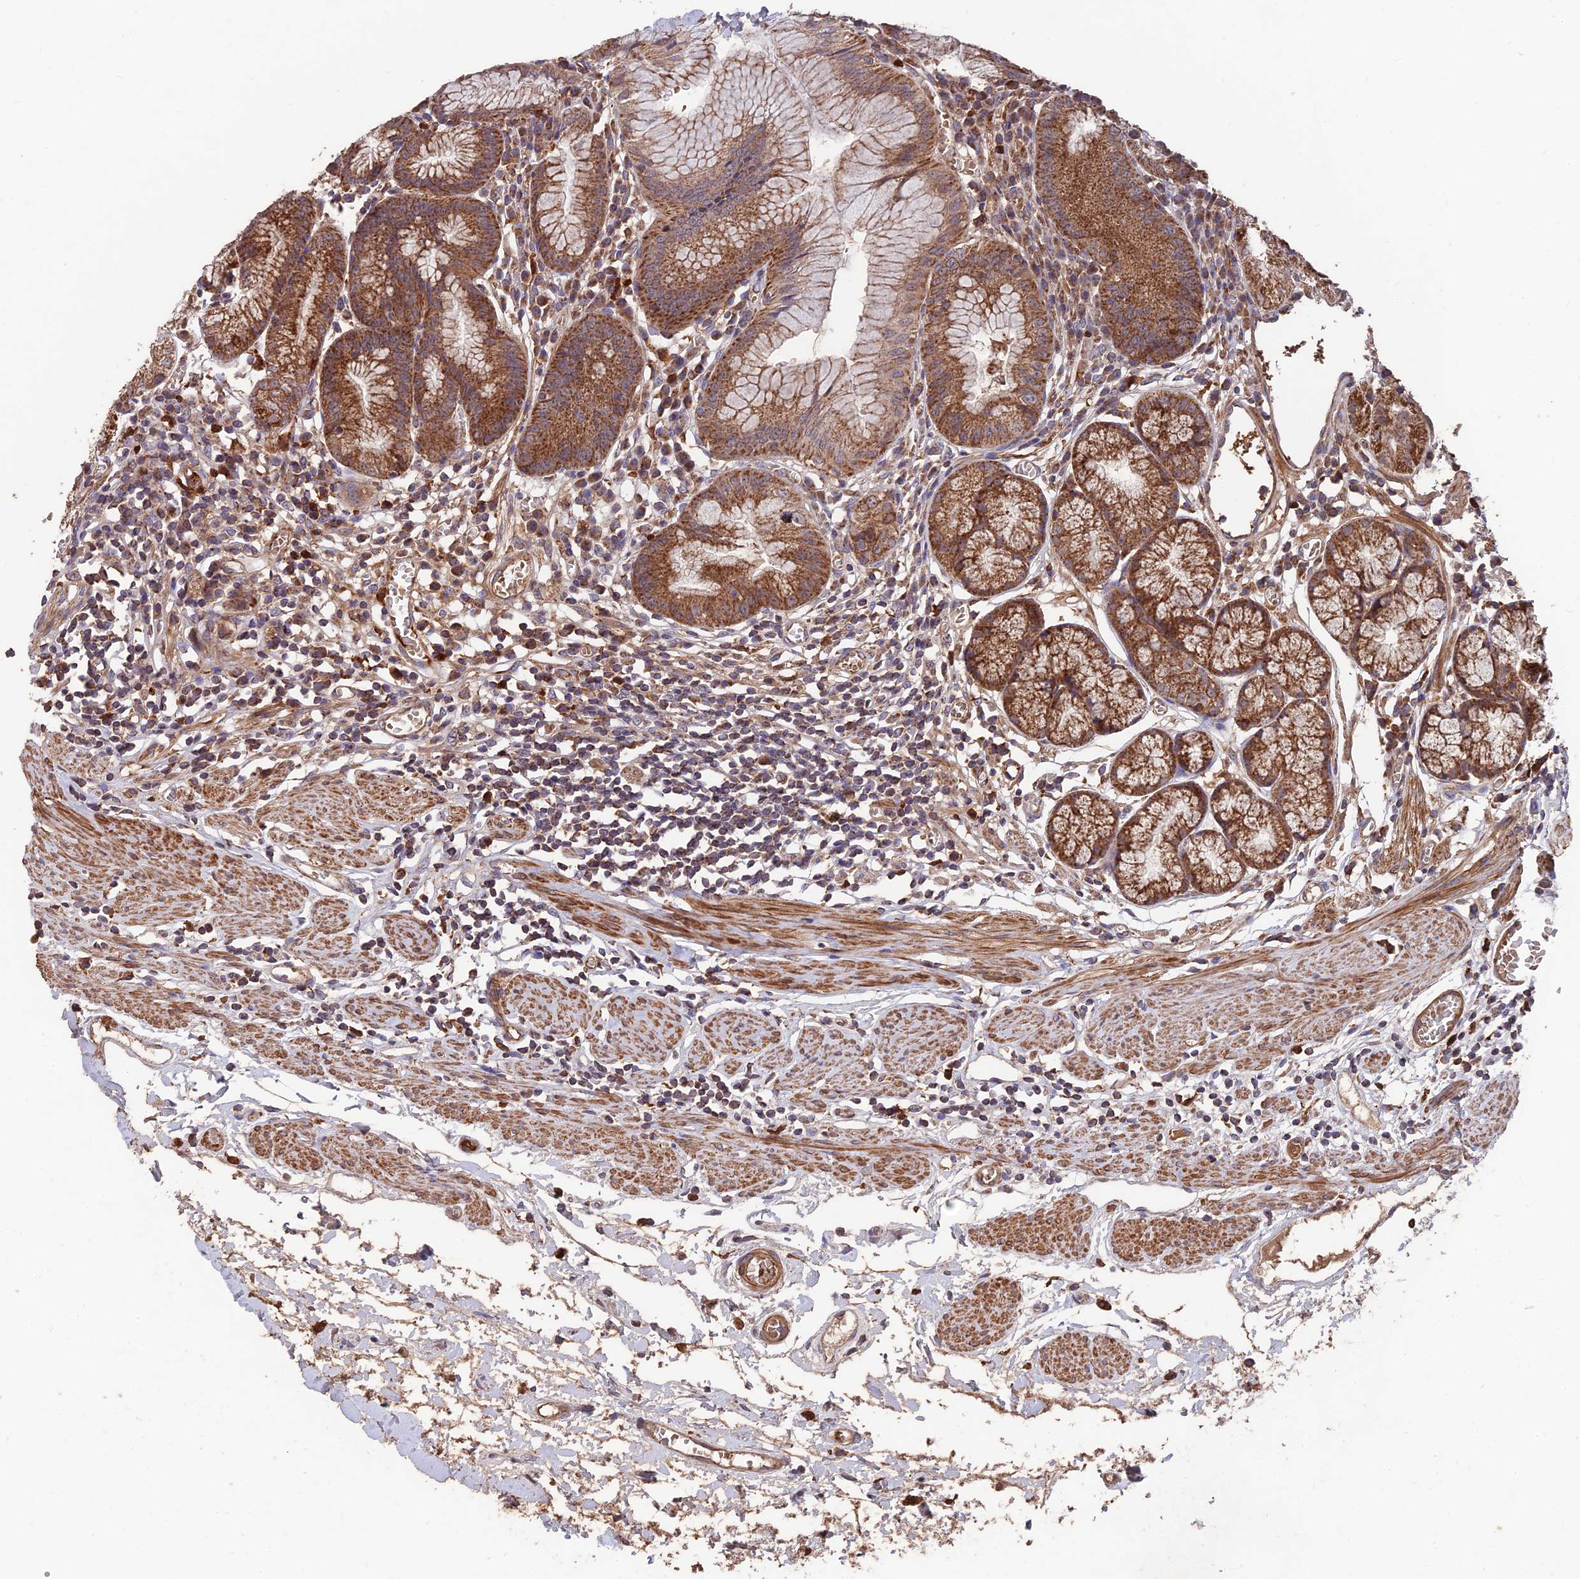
{"staining": {"intensity": "strong", "quantity": "25%-75%", "location": "cytoplasmic/membranous"}, "tissue": "stomach", "cell_type": "Glandular cells", "image_type": "normal", "snomed": [{"axis": "morphology", "description": "Normal tissue, NOS"}, {"axis": "topography", "description": "Stomach"}], "caption": "The micrograph demonstrates immunohistochemical staining of benign stomach. There is strong cytoplasmic/membranous staining is present in about 25%-75% of glandular cells.", "gene": "IFT22", "patient": {"sex": "male", "age": 55}}